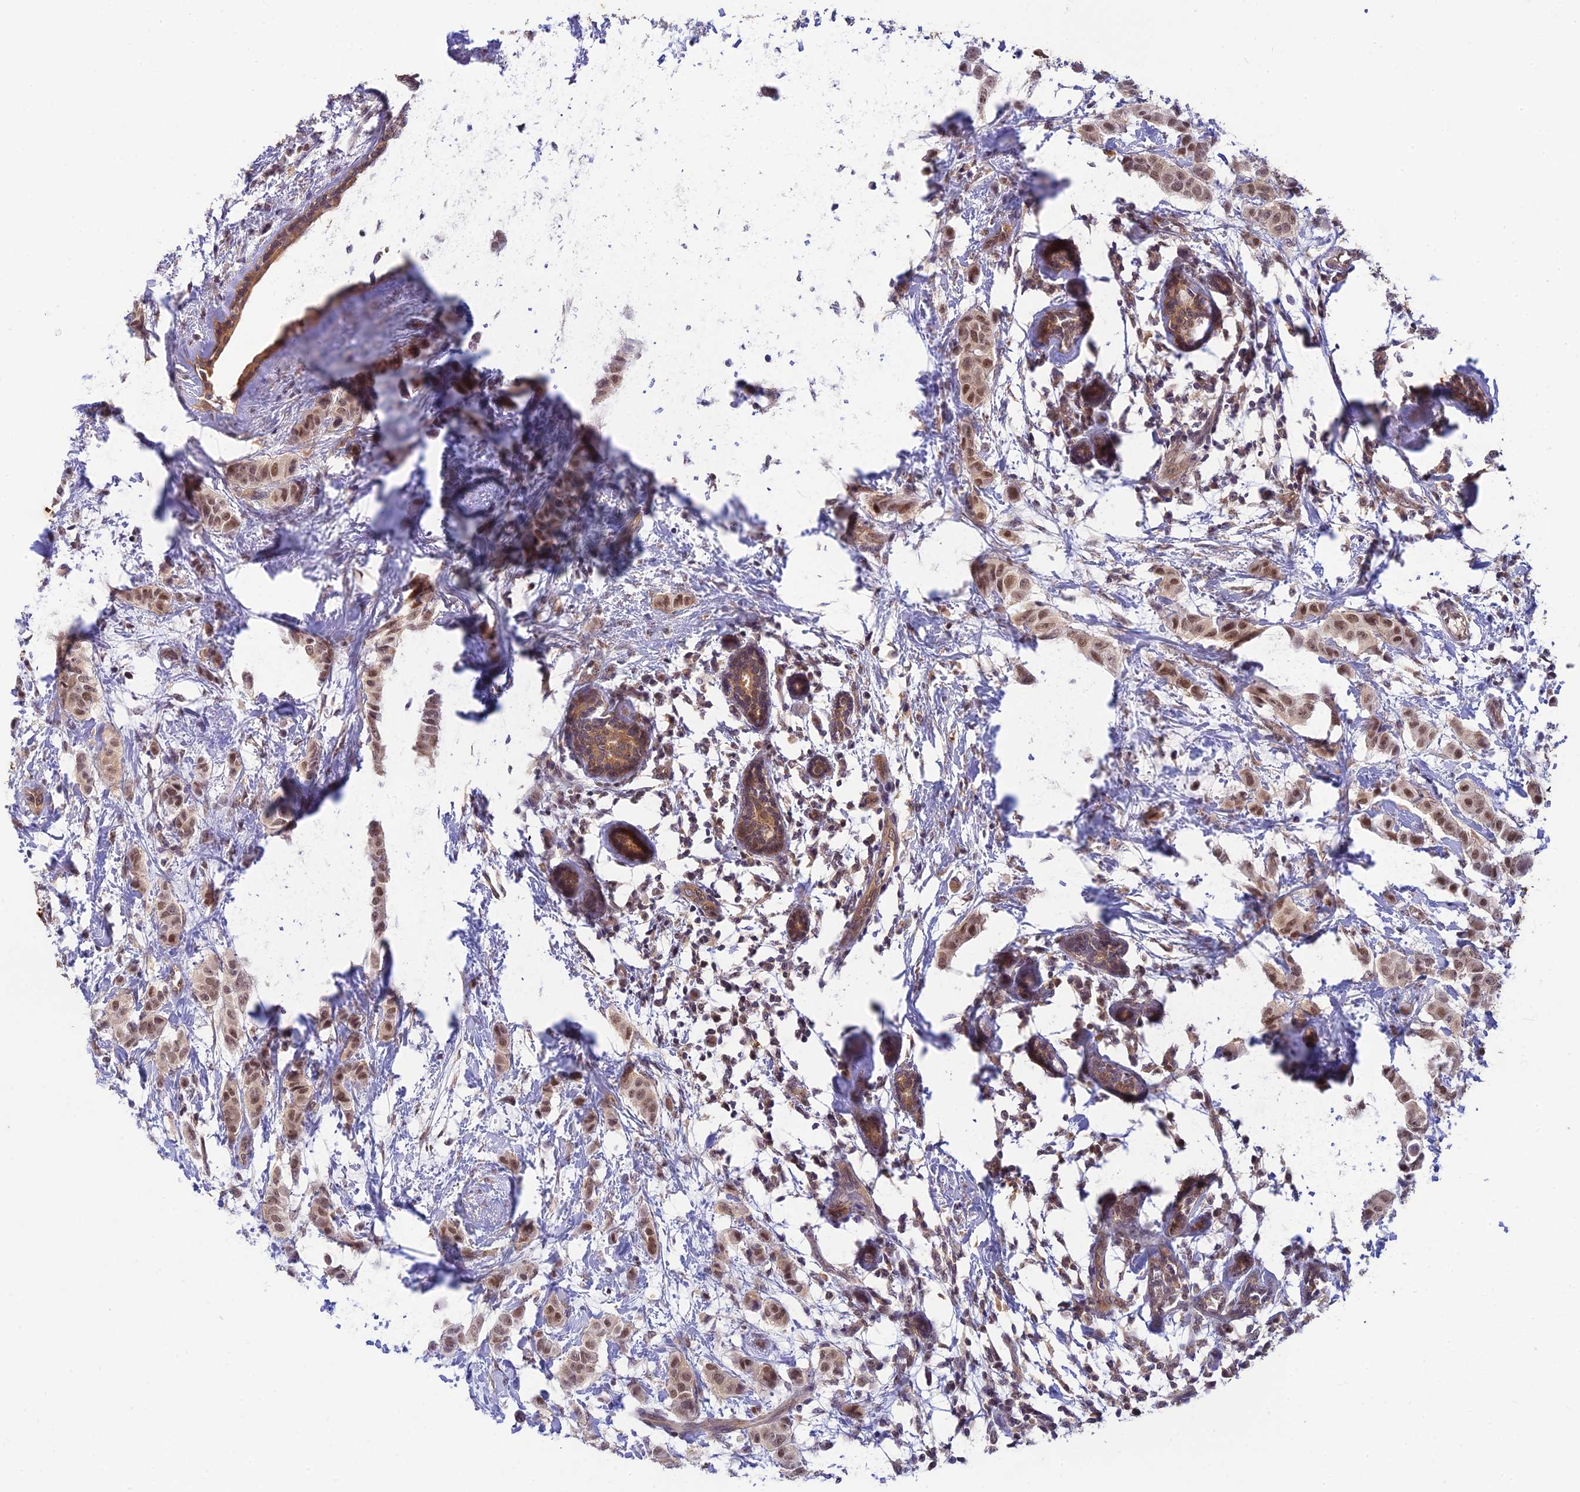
{"staining": {"intensity": "moderate", "quantity": ">75%", "location": "nuclear"}, "tissue": "breast cancer", "cell_type": "Tumor cells", "image_type": "cancer", "snomed": [{"axis": "morphology", "description": "Duct carcinoma"}, {"axis": "topography", "description": "Breast"}], "caption": "Breast cancer (infiltrating ductal carcinoma) tissue exhibits moderate nuclear positivity in about >75% of tumor cells Using DAB (brown) and hematoxylin (blue) stains, captured at high magnification using brightfield microscopy.", "gene": "SKIC8", "patient": {"sex": "female", "age": 40}}